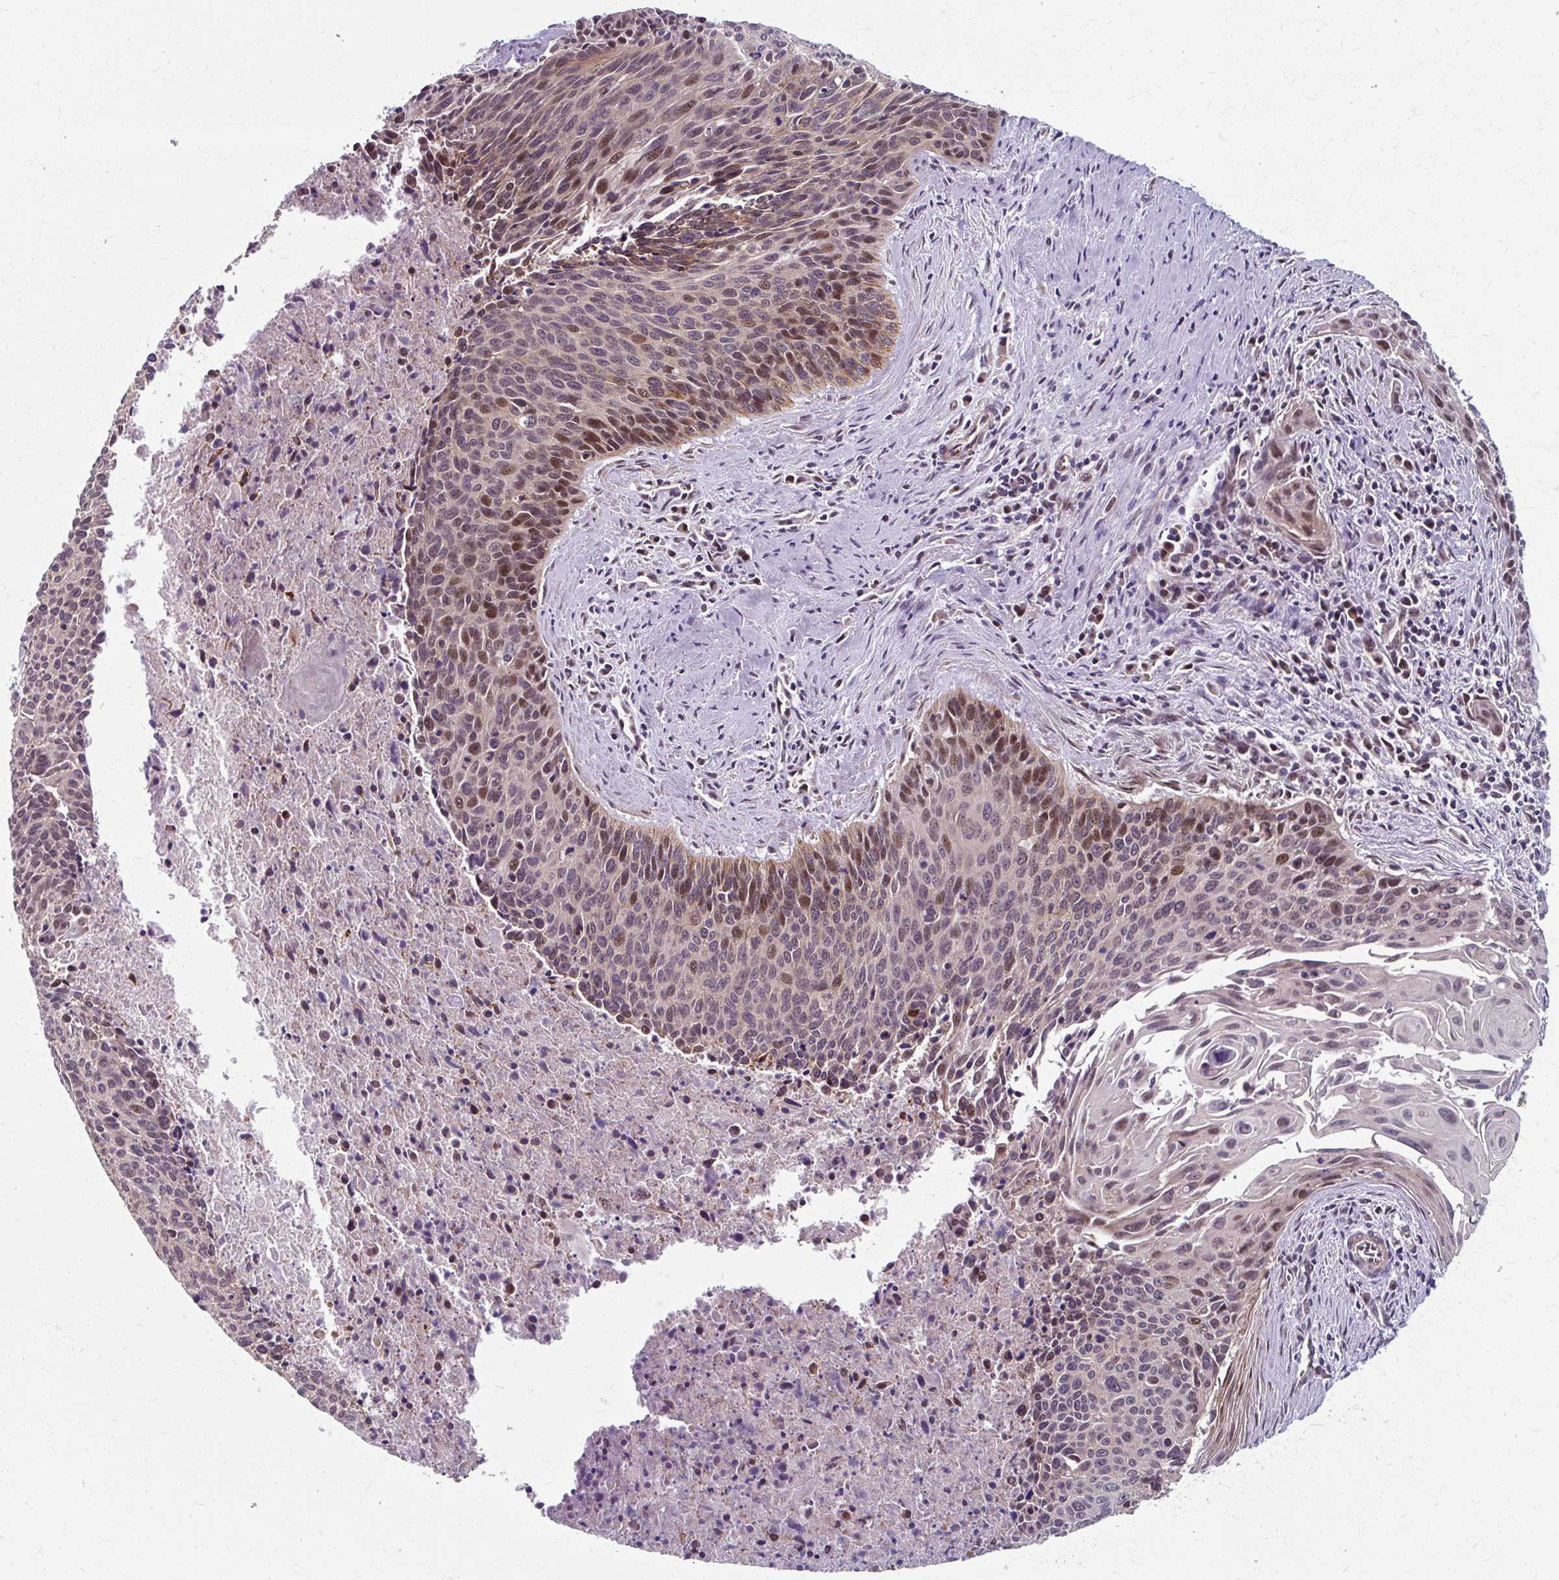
{"staining": {"intensity": "moderate", "quantity": "<25%", "location": "nuclear"}, "tissue": "cervical cancer", "cell_type": "Tumor cells", "image_type": "cancer", "snomed": [{"axis": "morphology", "description": "Squamous cell carcinoma, NOS"}, {"axis": "topography", "description": "Cervix"}], "caption": "Human cervical cancer (squamous cell carcinoma) stained with a brown dye demonstrates moderate nuclear positive positivity in approximately <25% of tumor cells.", "gene": "ZNF555", "patient": {"sex": "female", "age": 55}}